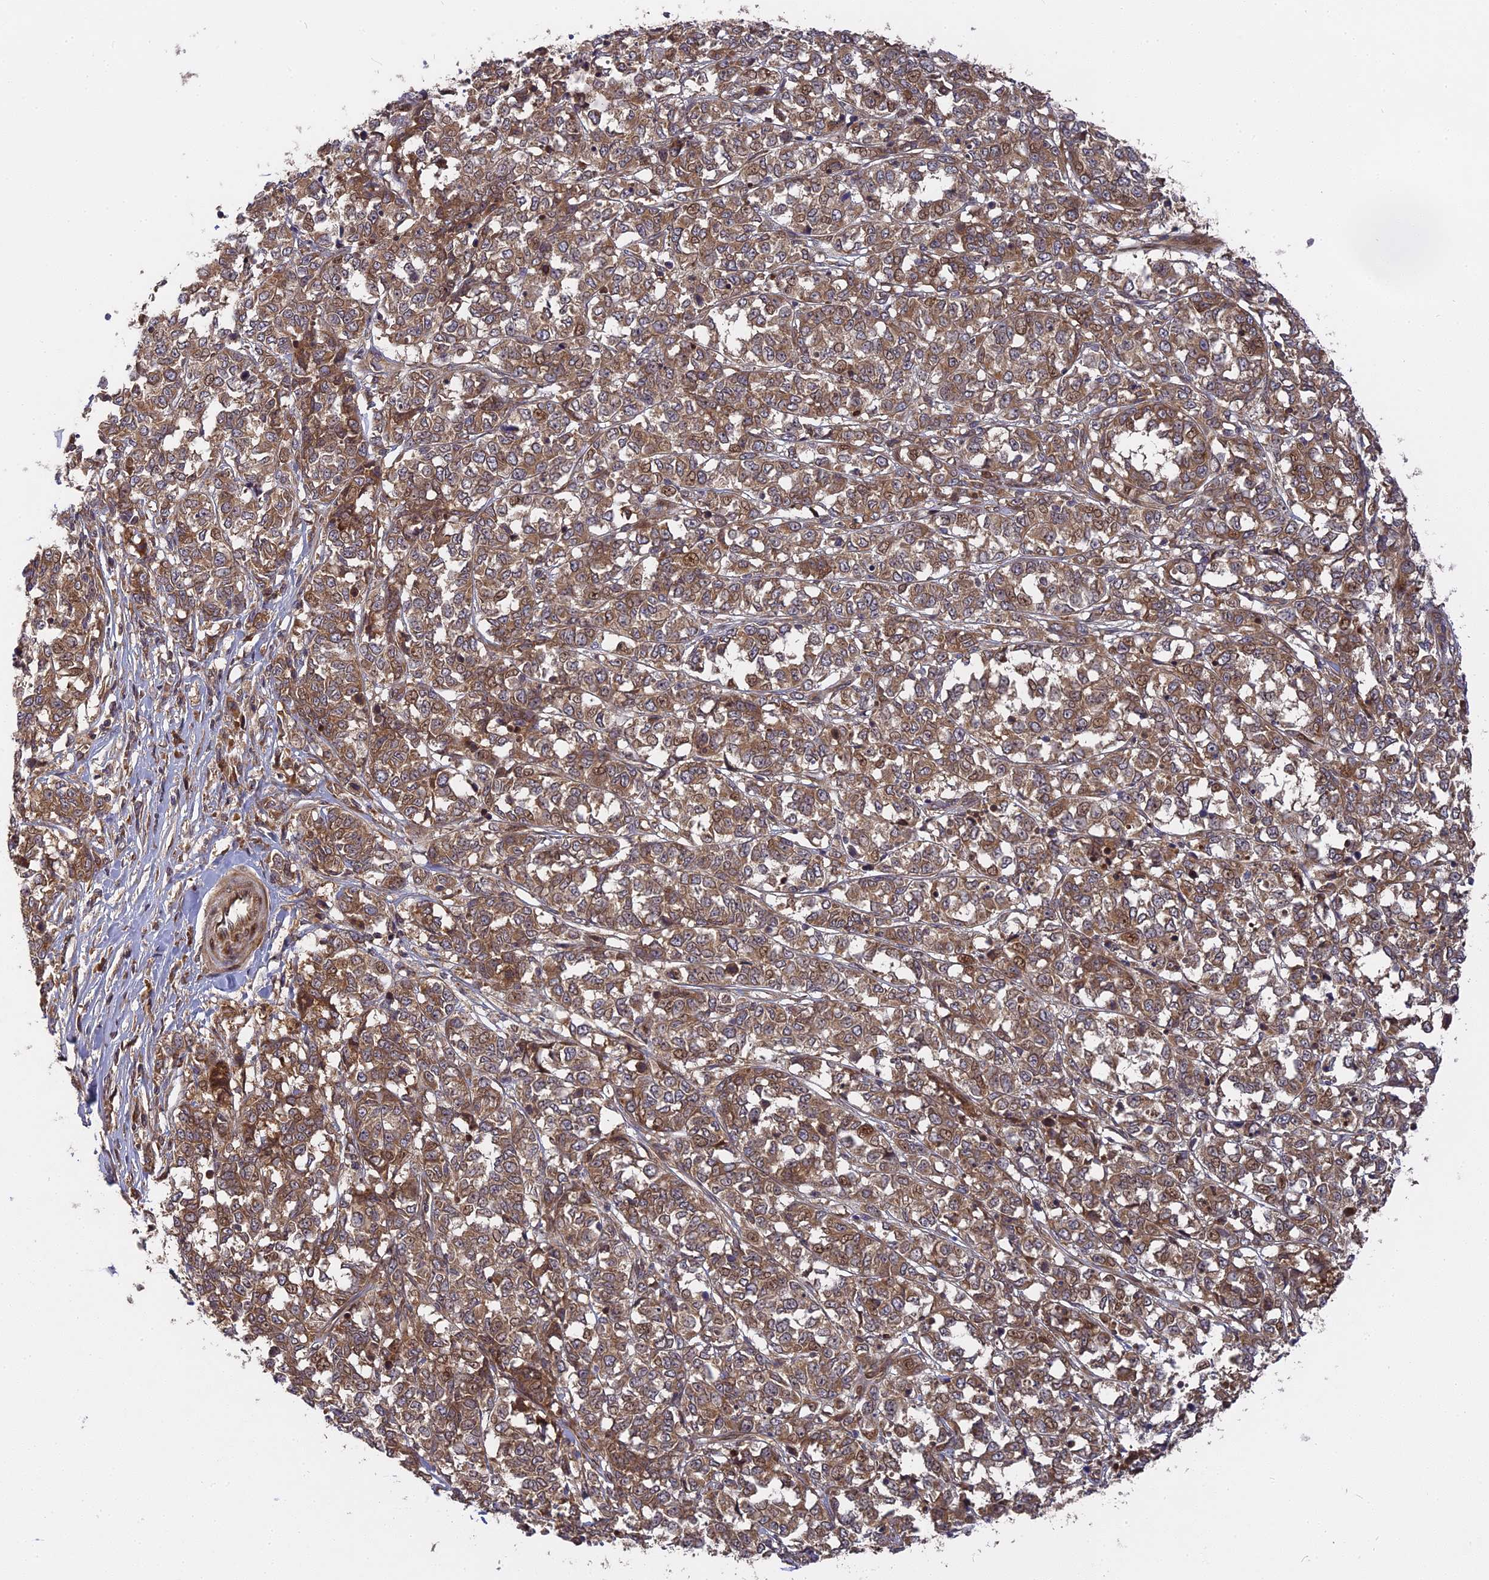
{"staining": {"intensity": "moderate", "quantity": ">75%", "location": "cytoplasmic/membranous"}, "tissue": "melanoma", "cell_type": "Tumor cells", "image_type": "cancer", "snomed": [{"axis": "morphology", "description": "Malignant melanoma, NOS"}, {"axis": "topography", "description": "Skin"}], "caption": "Moderate cytoplasmic/membranous staining for a protein is present in approximately >75% of tumor cells of malignant melanoma using immunohistochemistry (IHC).", "gene": "TMUB2", "patient": {"sex": "female", "age": 72}}